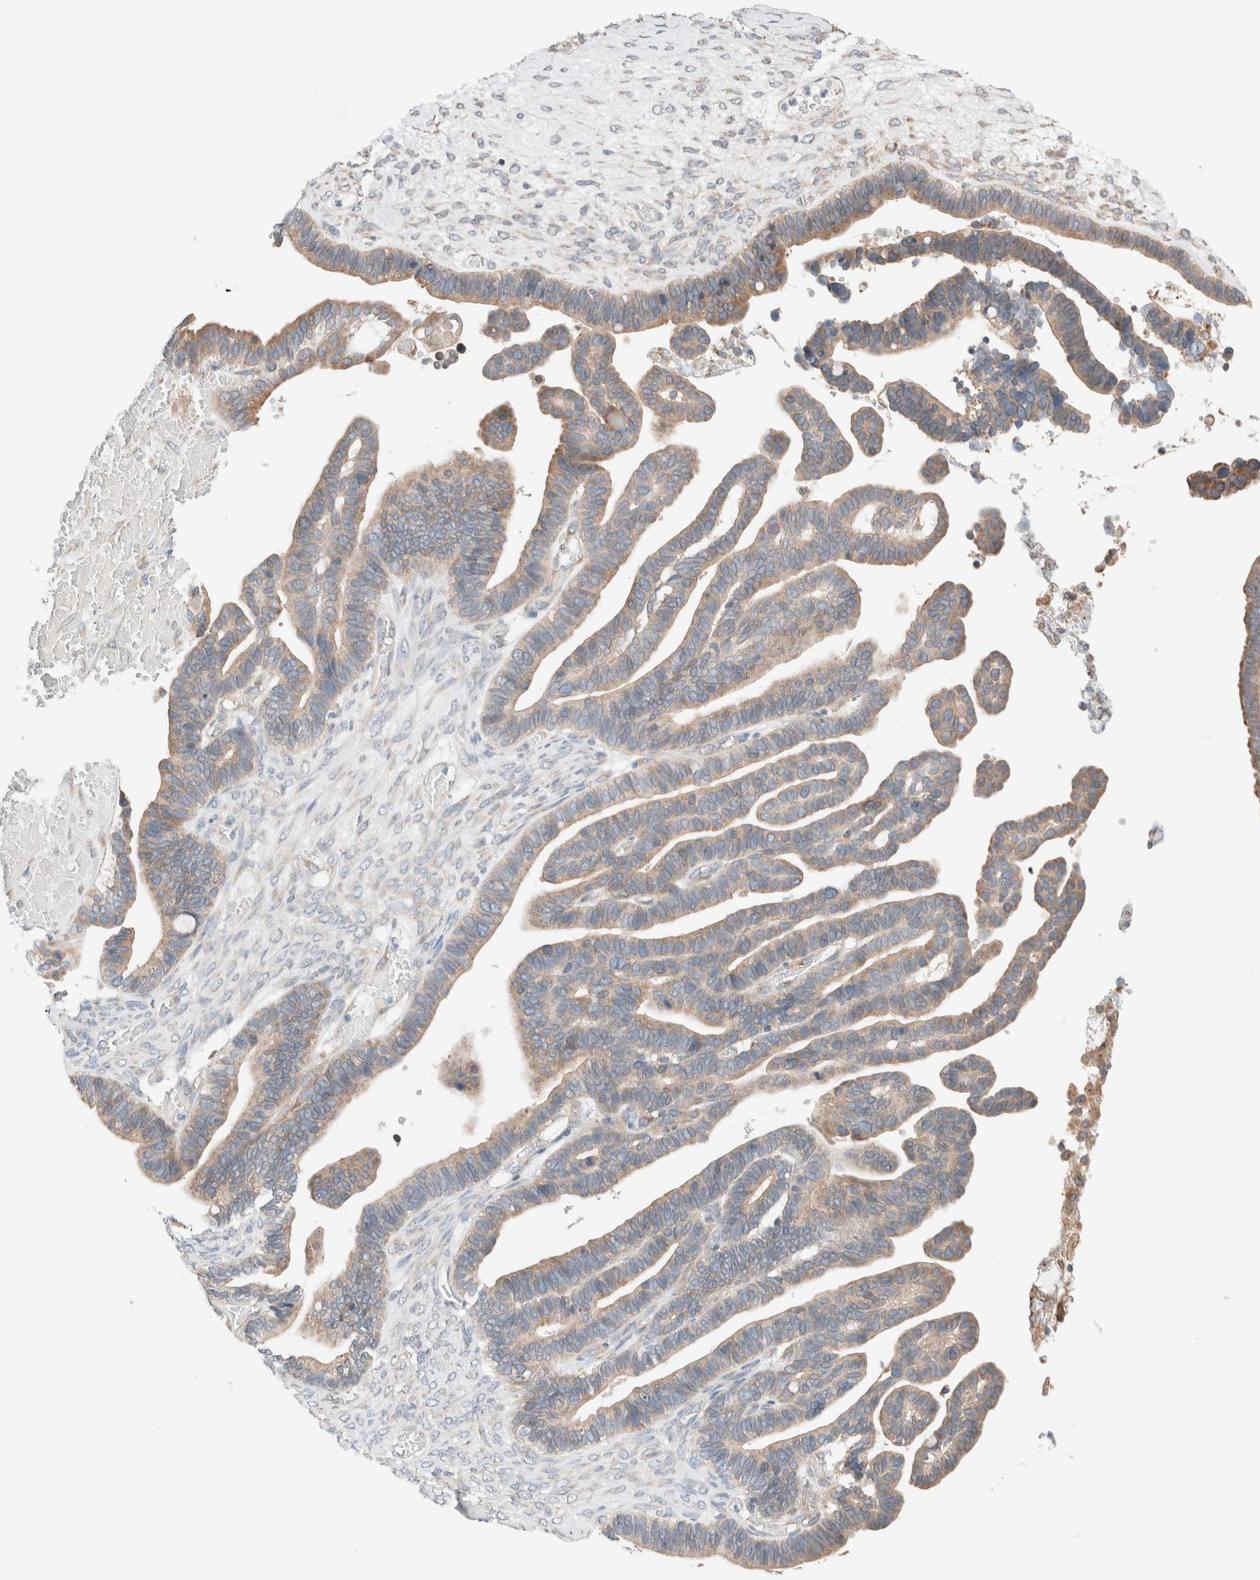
{"staining": {"intensity": "moderate", "quantity": ">75%", "location": "cytoplasmic/membranous"}, "tissue": "ovarian cancer", "cell_type": "Tumor cells", "image_type": "cancer", "snomed": [{"axis": "morphology", "description": "Cystadenocarcinoma, serous, NOS"}, {"axis": "topography", "description": "Ovary"}], "caption": "High-power microscopy captured an immunohistochemistry (IHC) photomicrograph of ovarian serous cystadenocarcinoma, revealing moderate cytoplasmic/membranous staining in about >75% of tumor cells.", "gene": "PCM1", "patient": {"sex": "female", "age": 56}}